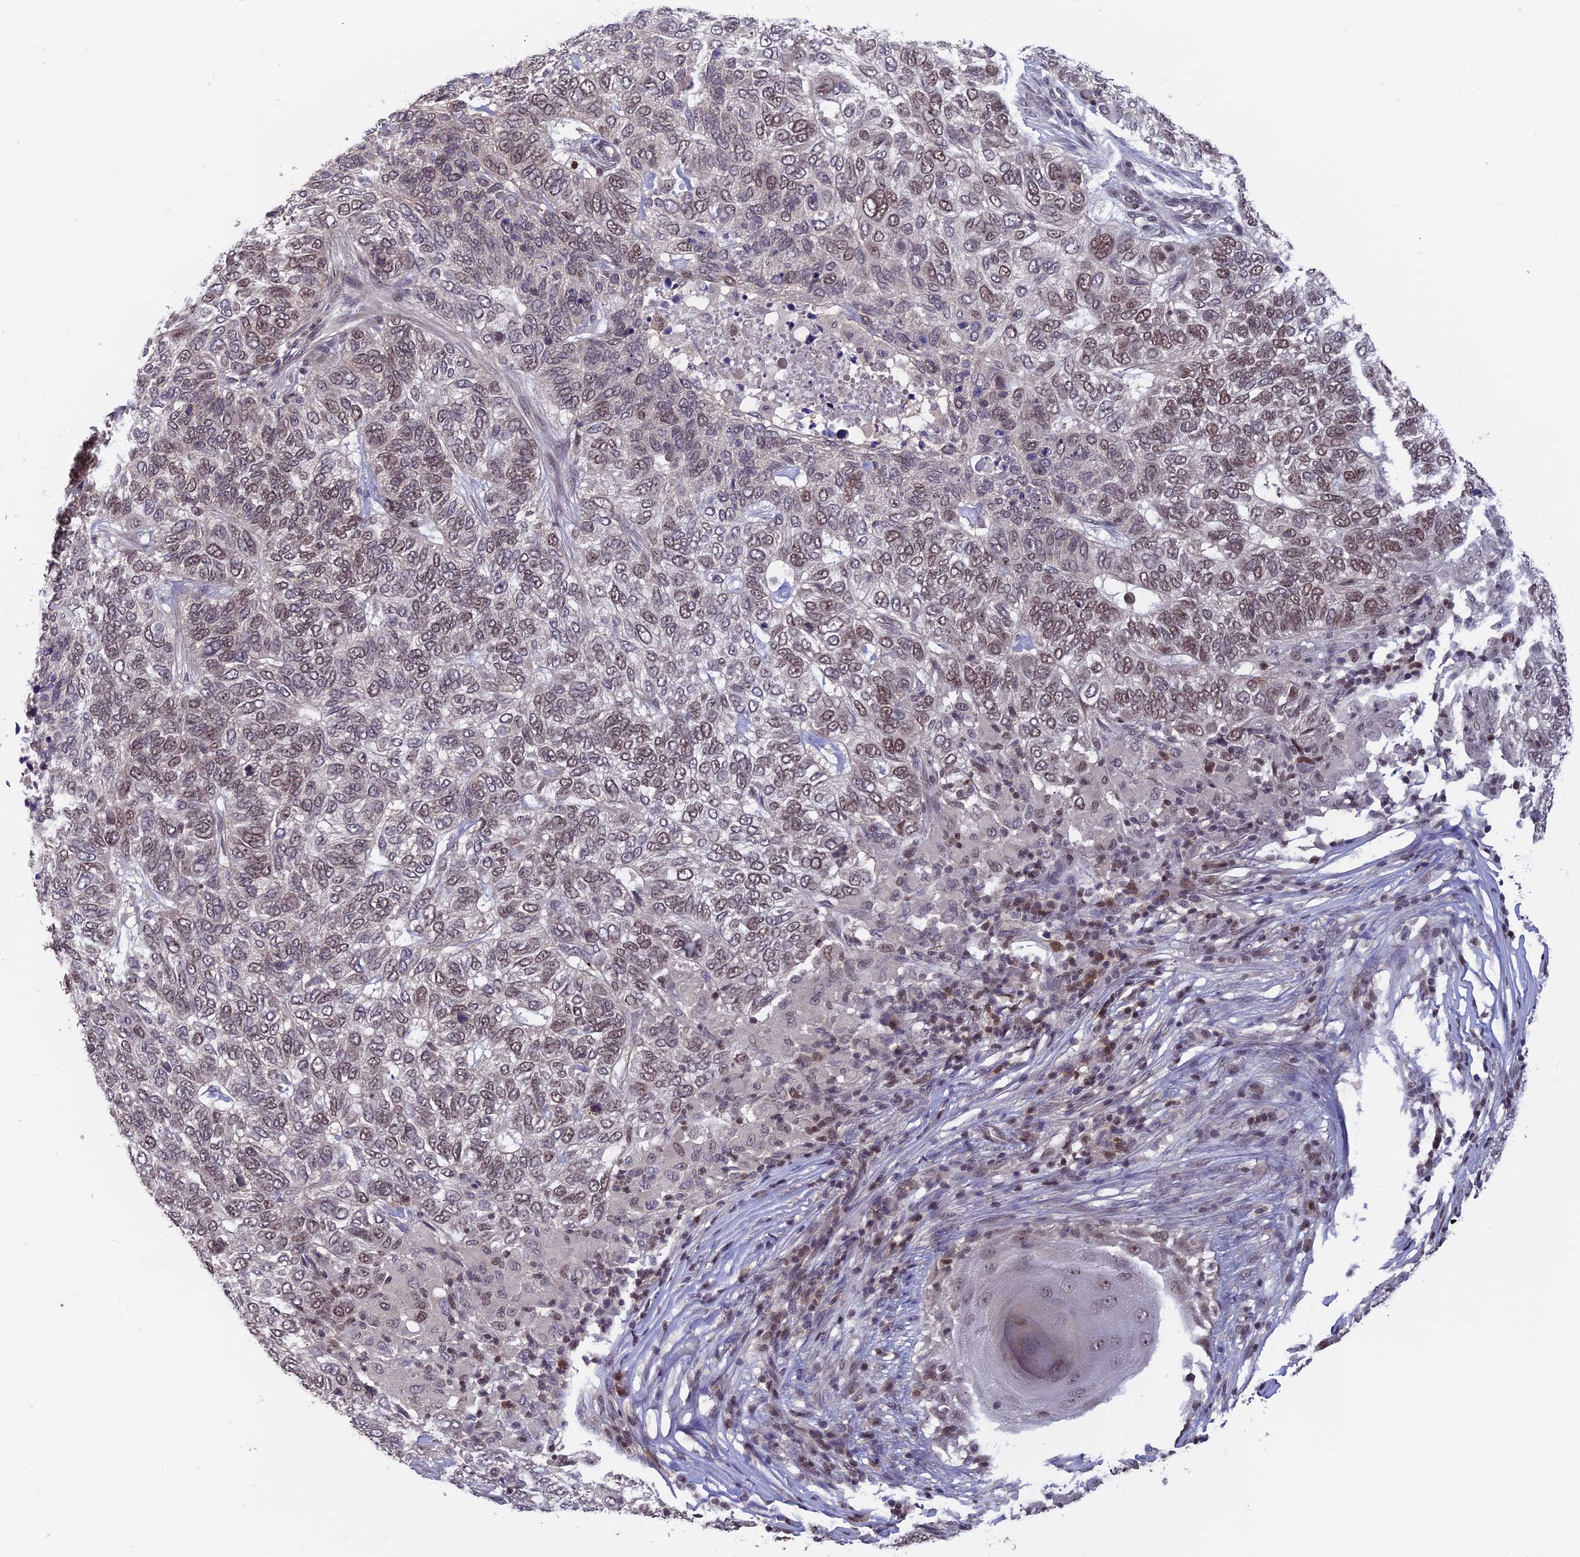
{"staining": {"intensity": "moderate", "quantity": "25%-75%", "location": "nuclear"}, "tissue": "skin cancer", "cell_type": "Tumor cells", "image_type": "cancer", "snomed": [{"axis": "morphology", "description": "Basal cell carcinoma"}, {"axis": "topography", "description": "Skin"}], "caption": "A histopathology image of skin cancer stained for a protein displays moderate nuclear brown staining in tumor cells. Immunohistochemistry (ihc) stains the protein in brown and the nuclei are stained blue.", "gene": "RFC5", "patient": {"sex": "female", "age": 65}}